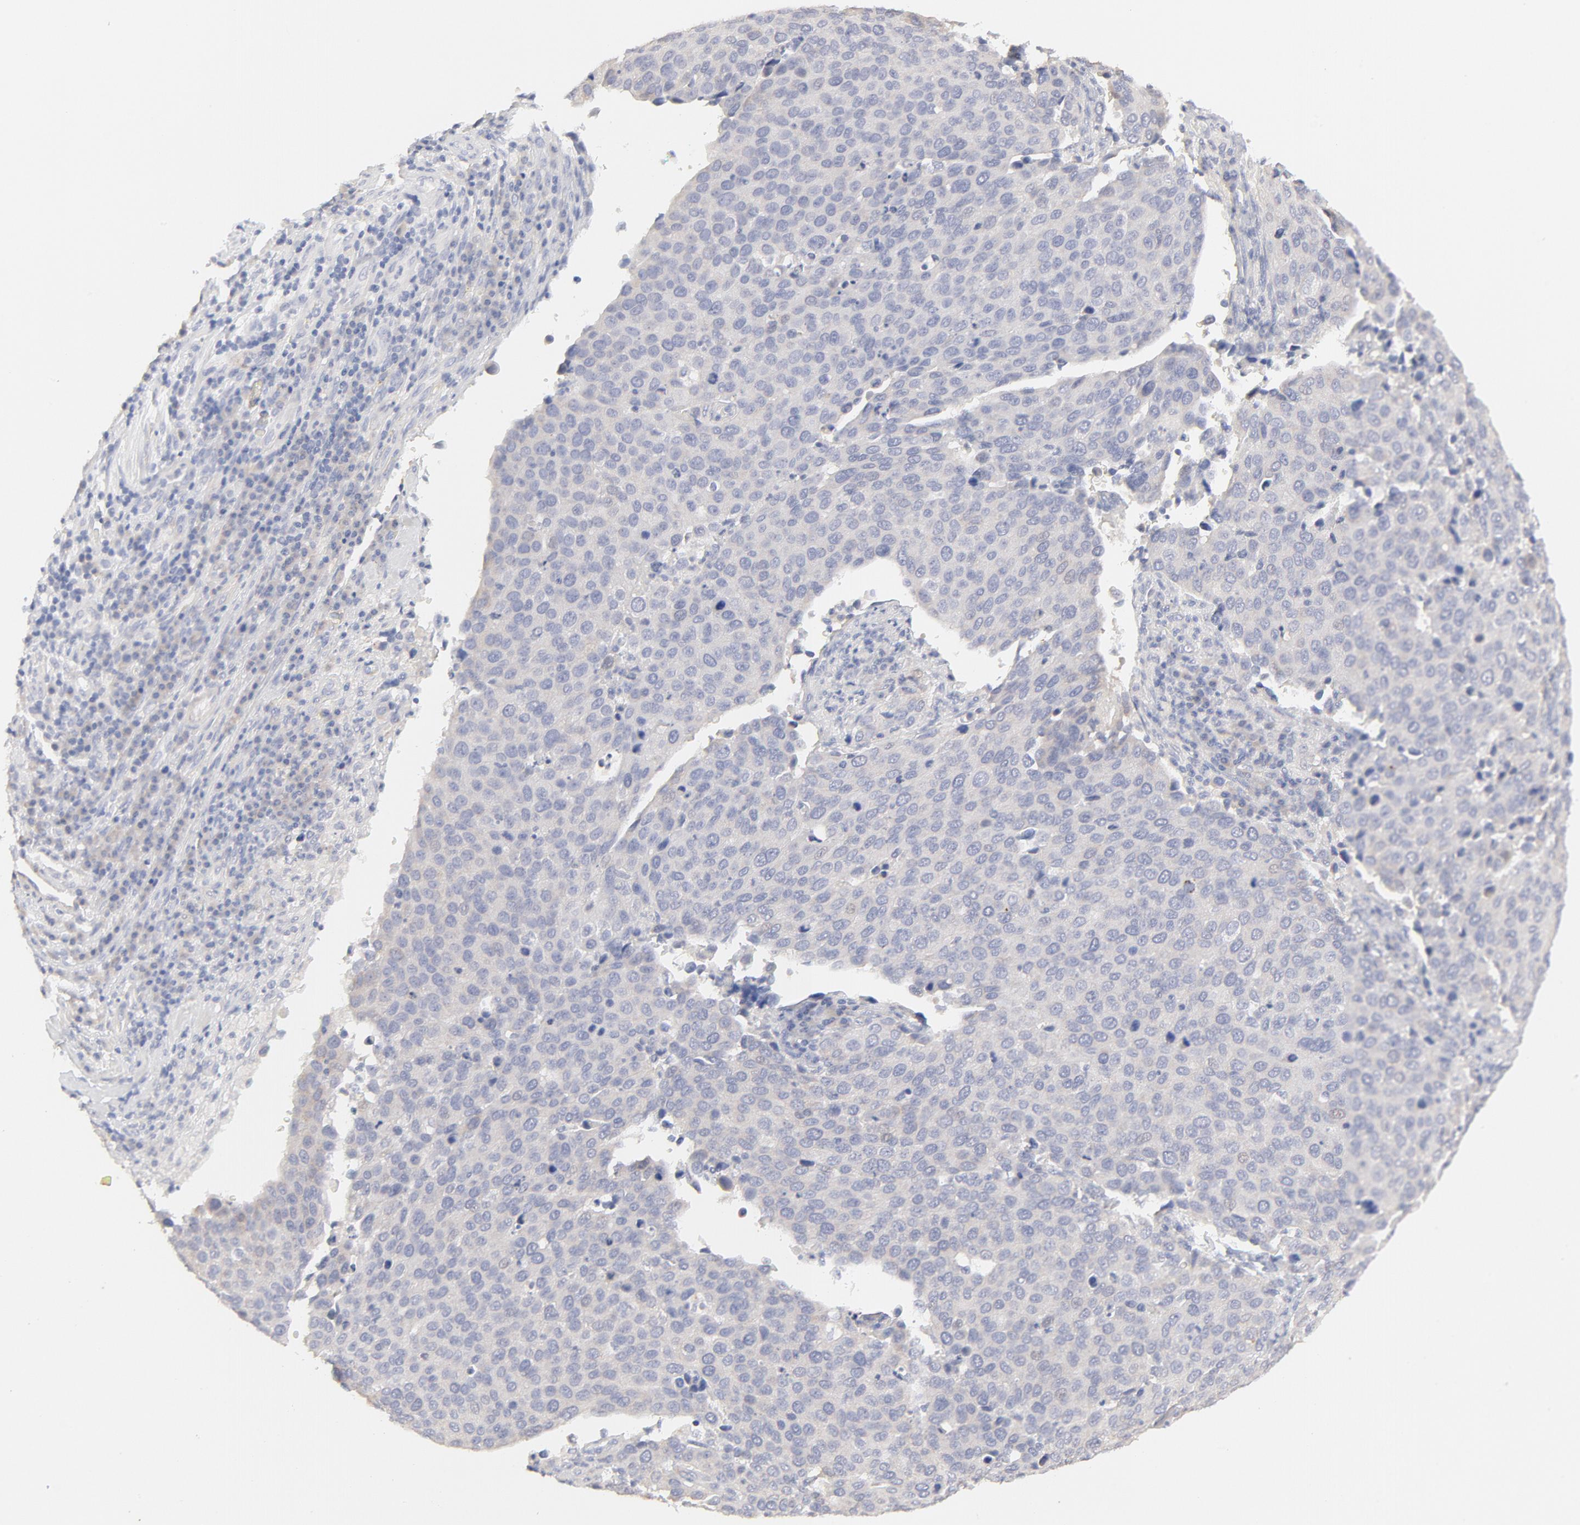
{"staining": {"intensity": "negative", "quantity": "none", "location": "none"}, "tissue": "cervical cancer", "cell_type": "Tumor cells", "image_type": "cancer", "snomed": [{"axis": "morphology", "description": "Squamous cell carcinoma, NOS"}, {"axis": "topography", "description": "Cervix"}], "caption": "Micrograph shows no protein positivity in tumor cells of squamous cell carcinoma (cervical) tissue. The staining is performed using DAB brown chromogen with nuclei counter-stained in using hematoxylin.", "gene": "NKX2-2", "patient": {"sex": "female", "age": 54}}